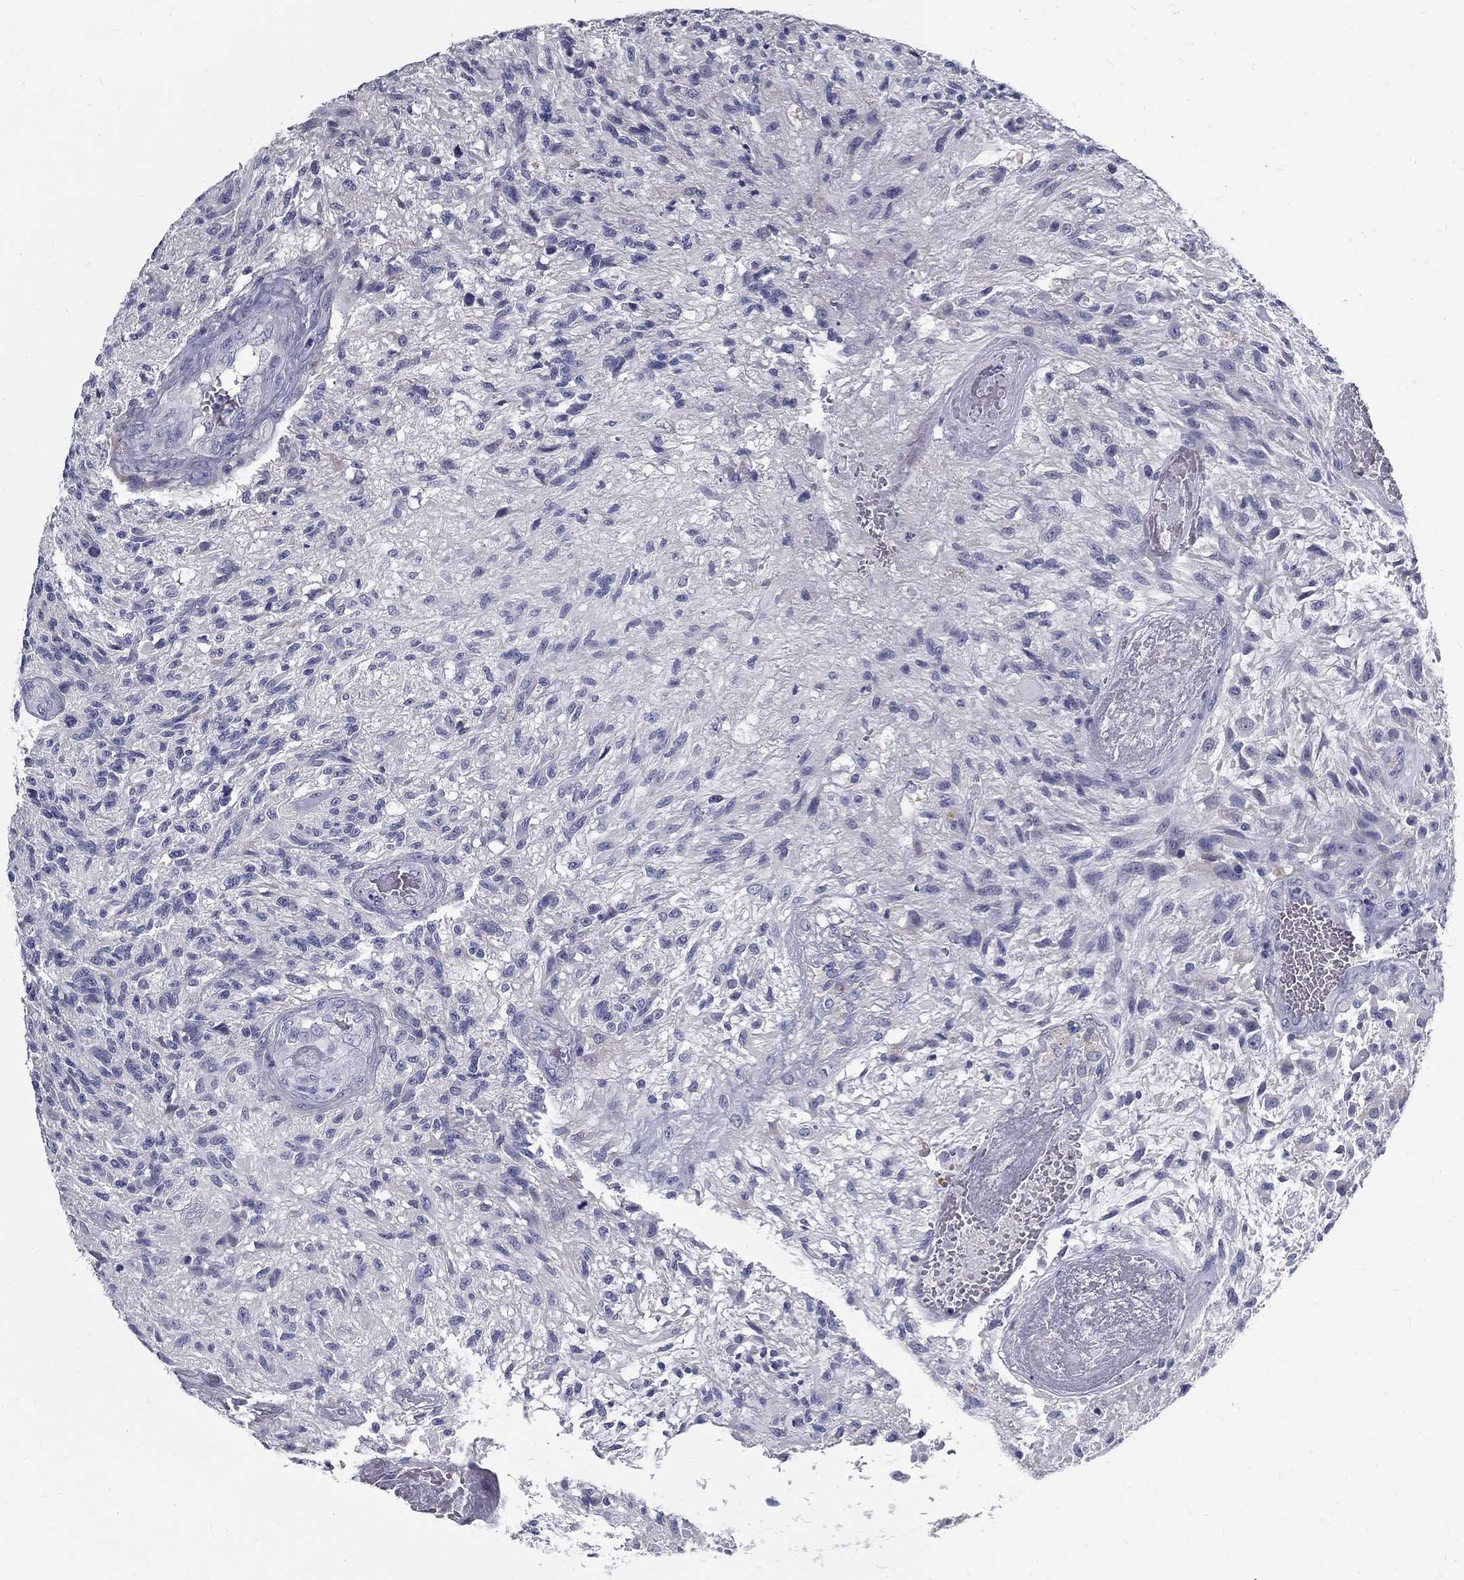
{"staining": {"intensity": "negative", "quantity": "none", "location": "none"}, "tissue": "glioma", "cell_type": "Tumor cells", "image_type": "cancer", "snomed": [{"axis": "morphology", "description": "Glioma, malignant, High grade"}, {"axis": "topography", "description": "Brain"}], "caption": "Tumor cells are negative for brown protein staining in glioma.", "gene": "TGM4", "patient": {"sex": "male", "age": 56}}